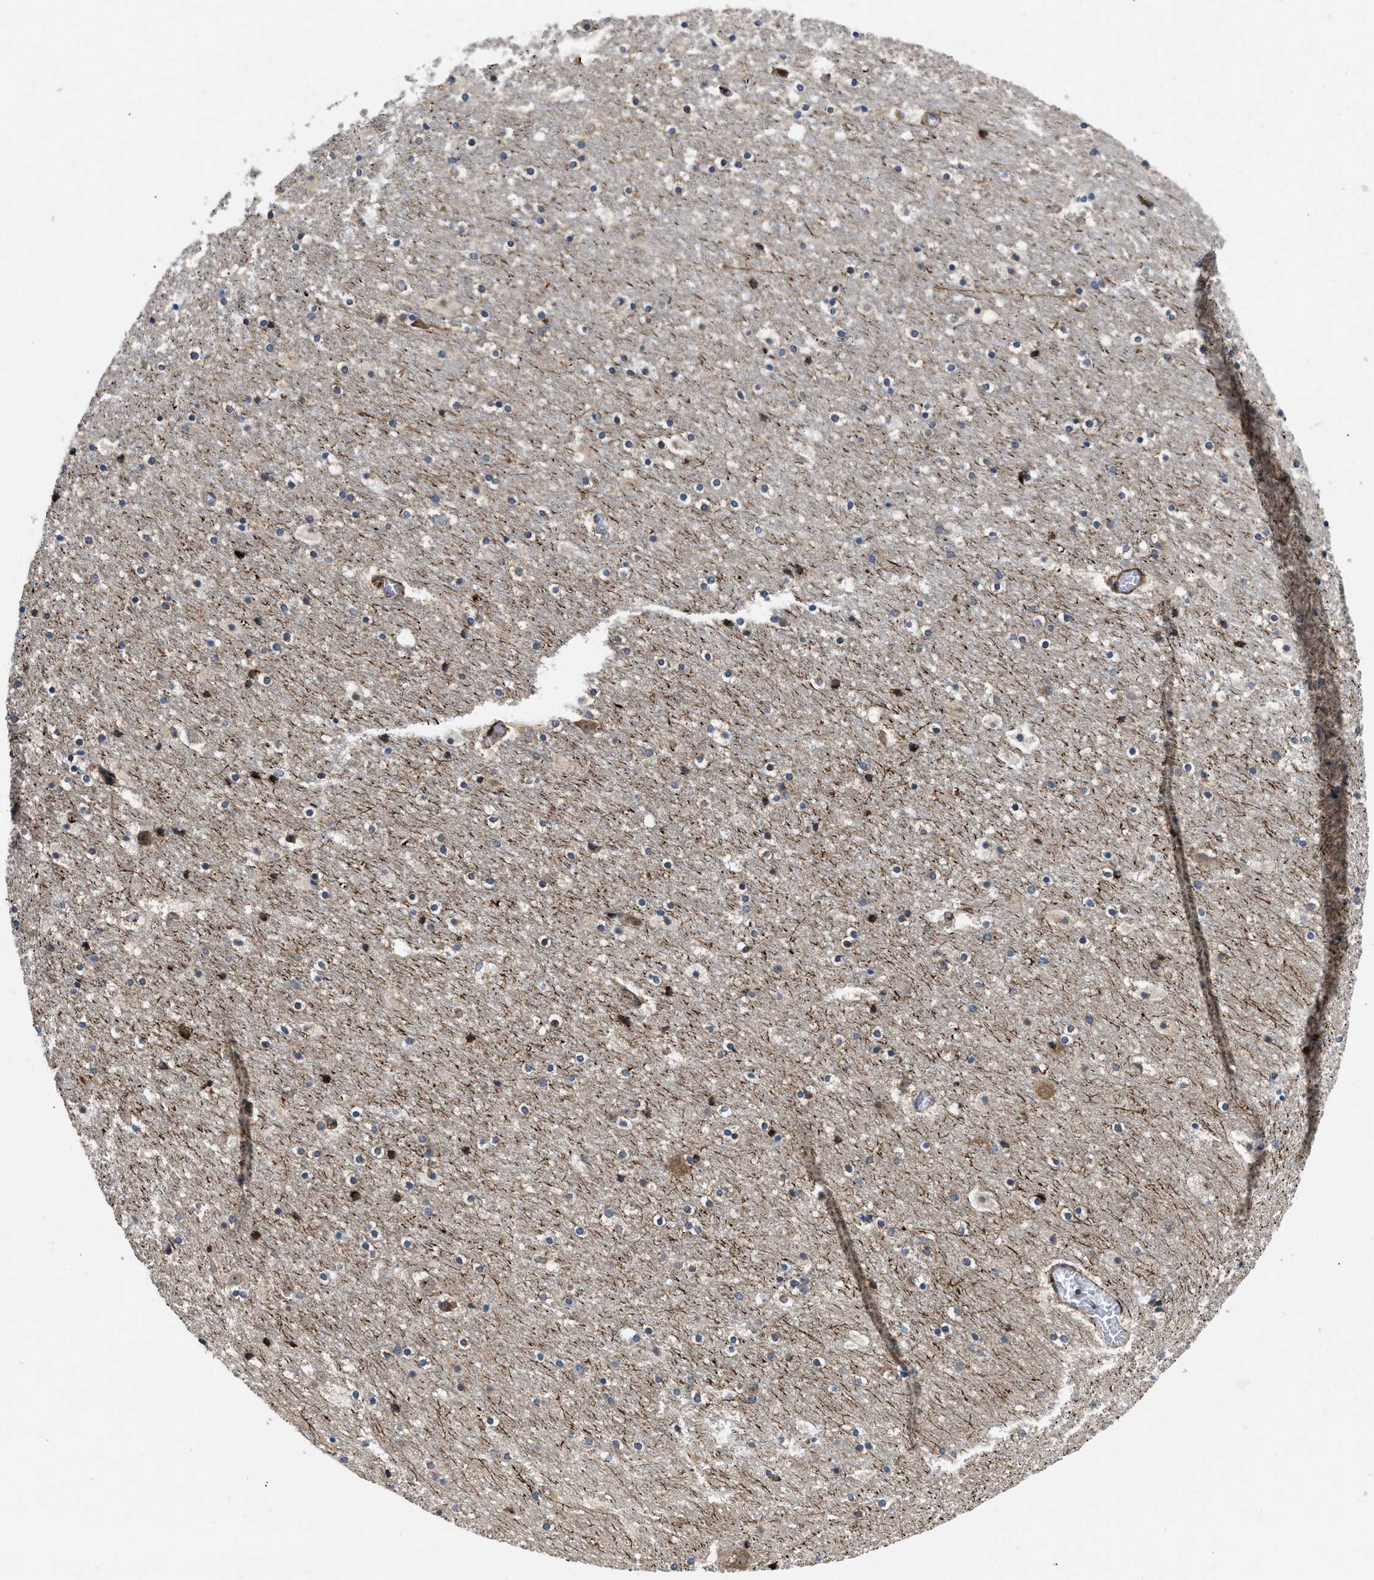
{"staining": {"intensity": "moderate", "quantity": "<25%", "location": "cytoplasmic/membranous"}, "tissue": "hippocampus", "cell_type": "Glial cells", "image_type": "normal", "snomed": [{"axis": "morphology", "description": "Normal tissue, NOS"}, {"axis": "topography", "description": "Hippocampus"}], "caption": "Immunohistochemistry (IHC) staining of benign hippocampus, which shows low levels of moderate cytoplasmic/membranous staining in approximately <25% of glial cells indicating moderate cytoplasmic/membranous protein staining. The staining was performed using DAB (3,3'-diaminobenzidine) (brown) for protein detection and nuclei were counterstained in hematoxylin (blue).", "gene": "ZNF599", "patient": {"sex": "male", "age": 45}}